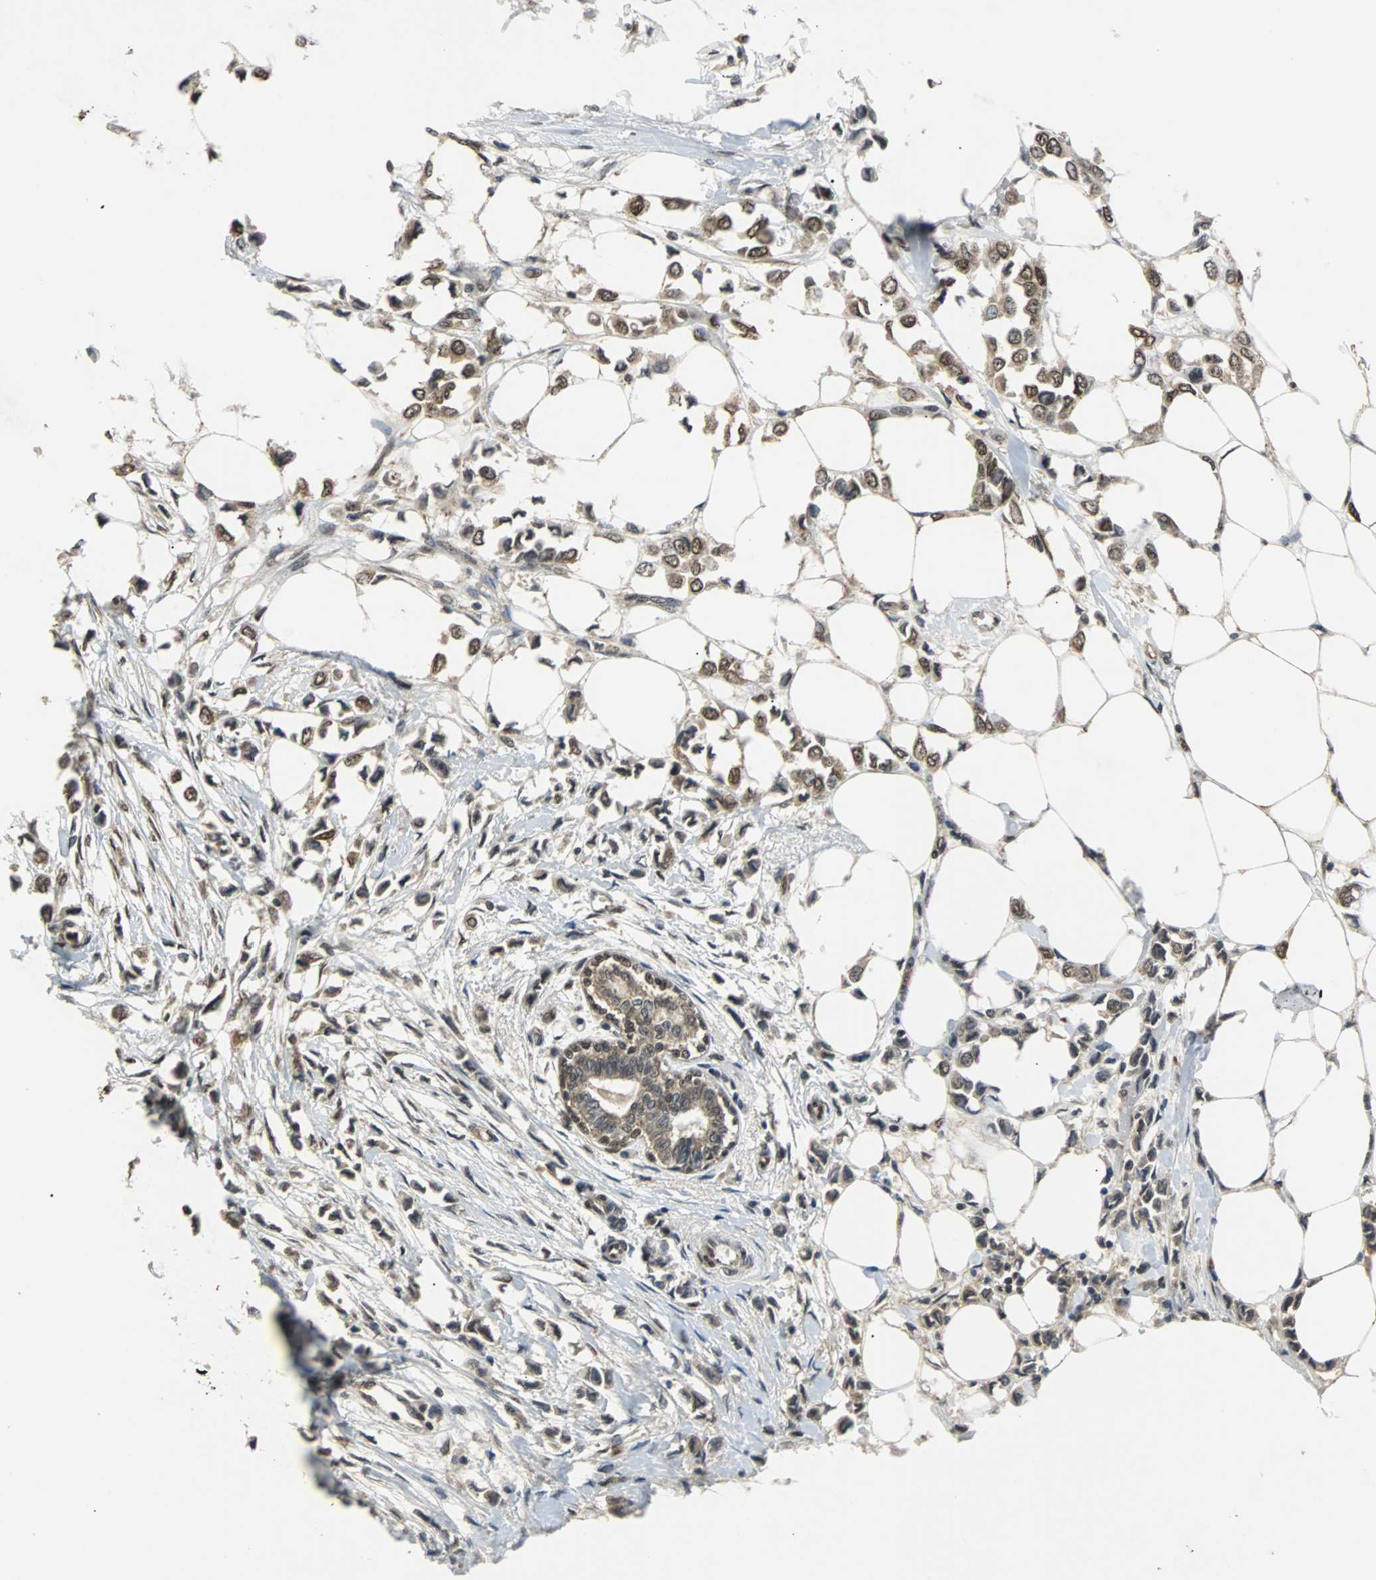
{"staining": {"intensity": "moderate", "quantity": ">75%", "location": "cytoplasmic/membranous,nuclear"}, "tissue": "breast cancer", "cell_type": "Tumor cells", "image_type": "cancer", "snomed": [{"axis": "morphology", "description": "Lobular carcinoma"}, {"axis": "topography", "description": "Breast"}], "caption": "High-magnification brightfield microscopy of lobular carcinoma (breast) stained with DAB (brown) and counterstained with hematoxylin (blue). tumor cells exhibit moderate cytoplasmic/membranous and nuclear positivity is identified in approximately>75% of cells. (DAB IHC, brown staining for protein, blue staining for nuclei).", "gene": "PHC1", "patient": {"sex": "female", "age": 51}}